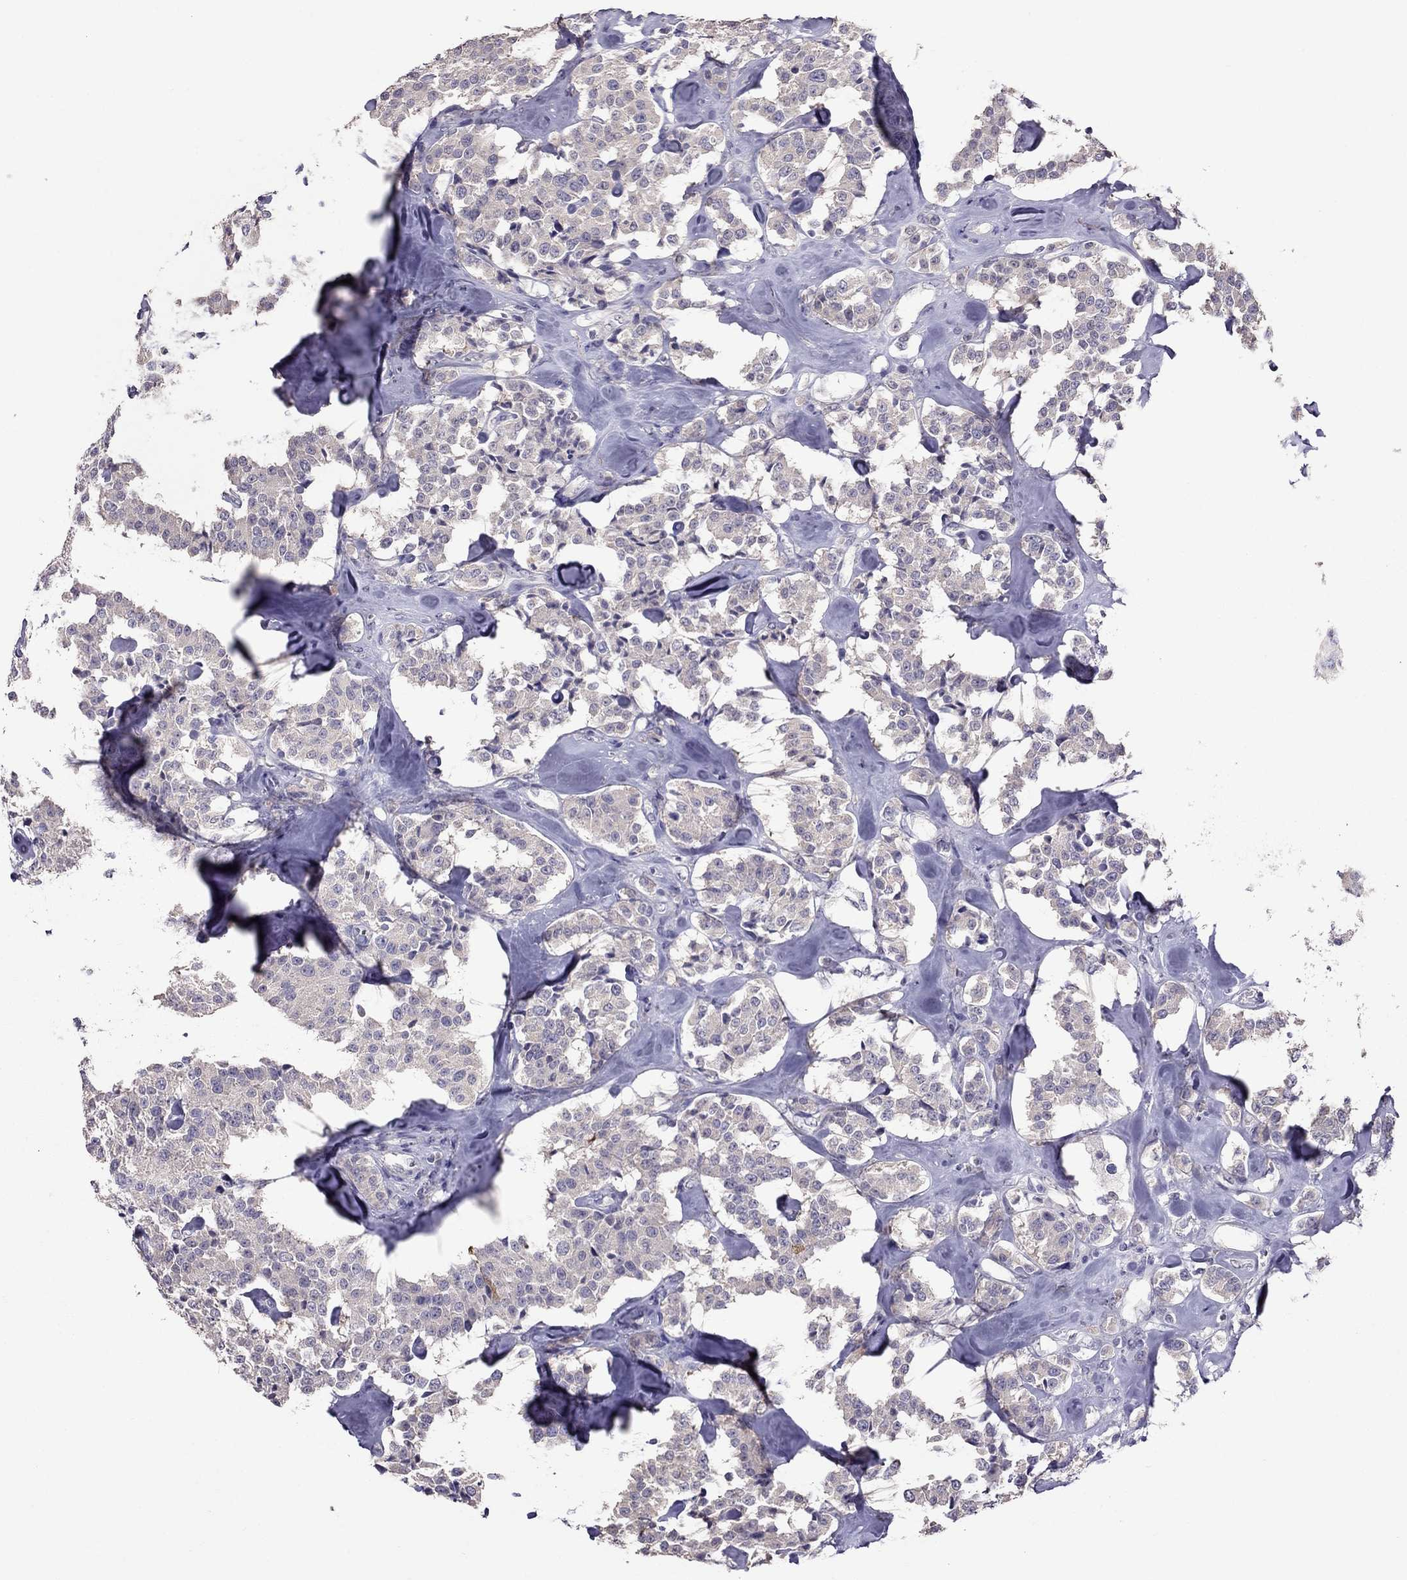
{"staining": {"intensity": "negative", "quantity": "none", "location": "none"}, "tissue": "carcinoid", "cell_type": "Tumor cells", "image_type": "cancer", "snomed": [{"axis": "morphology", "description": "Carcinoid, malignant, NOS"}, {"axis": "topography", "description": "Pancreas"}], "caption": "There is no significant staining in tumor cells of carcinoid (malignant).", "gene": "LRRC46", "patient": {"sex": "male", "age": 41}}